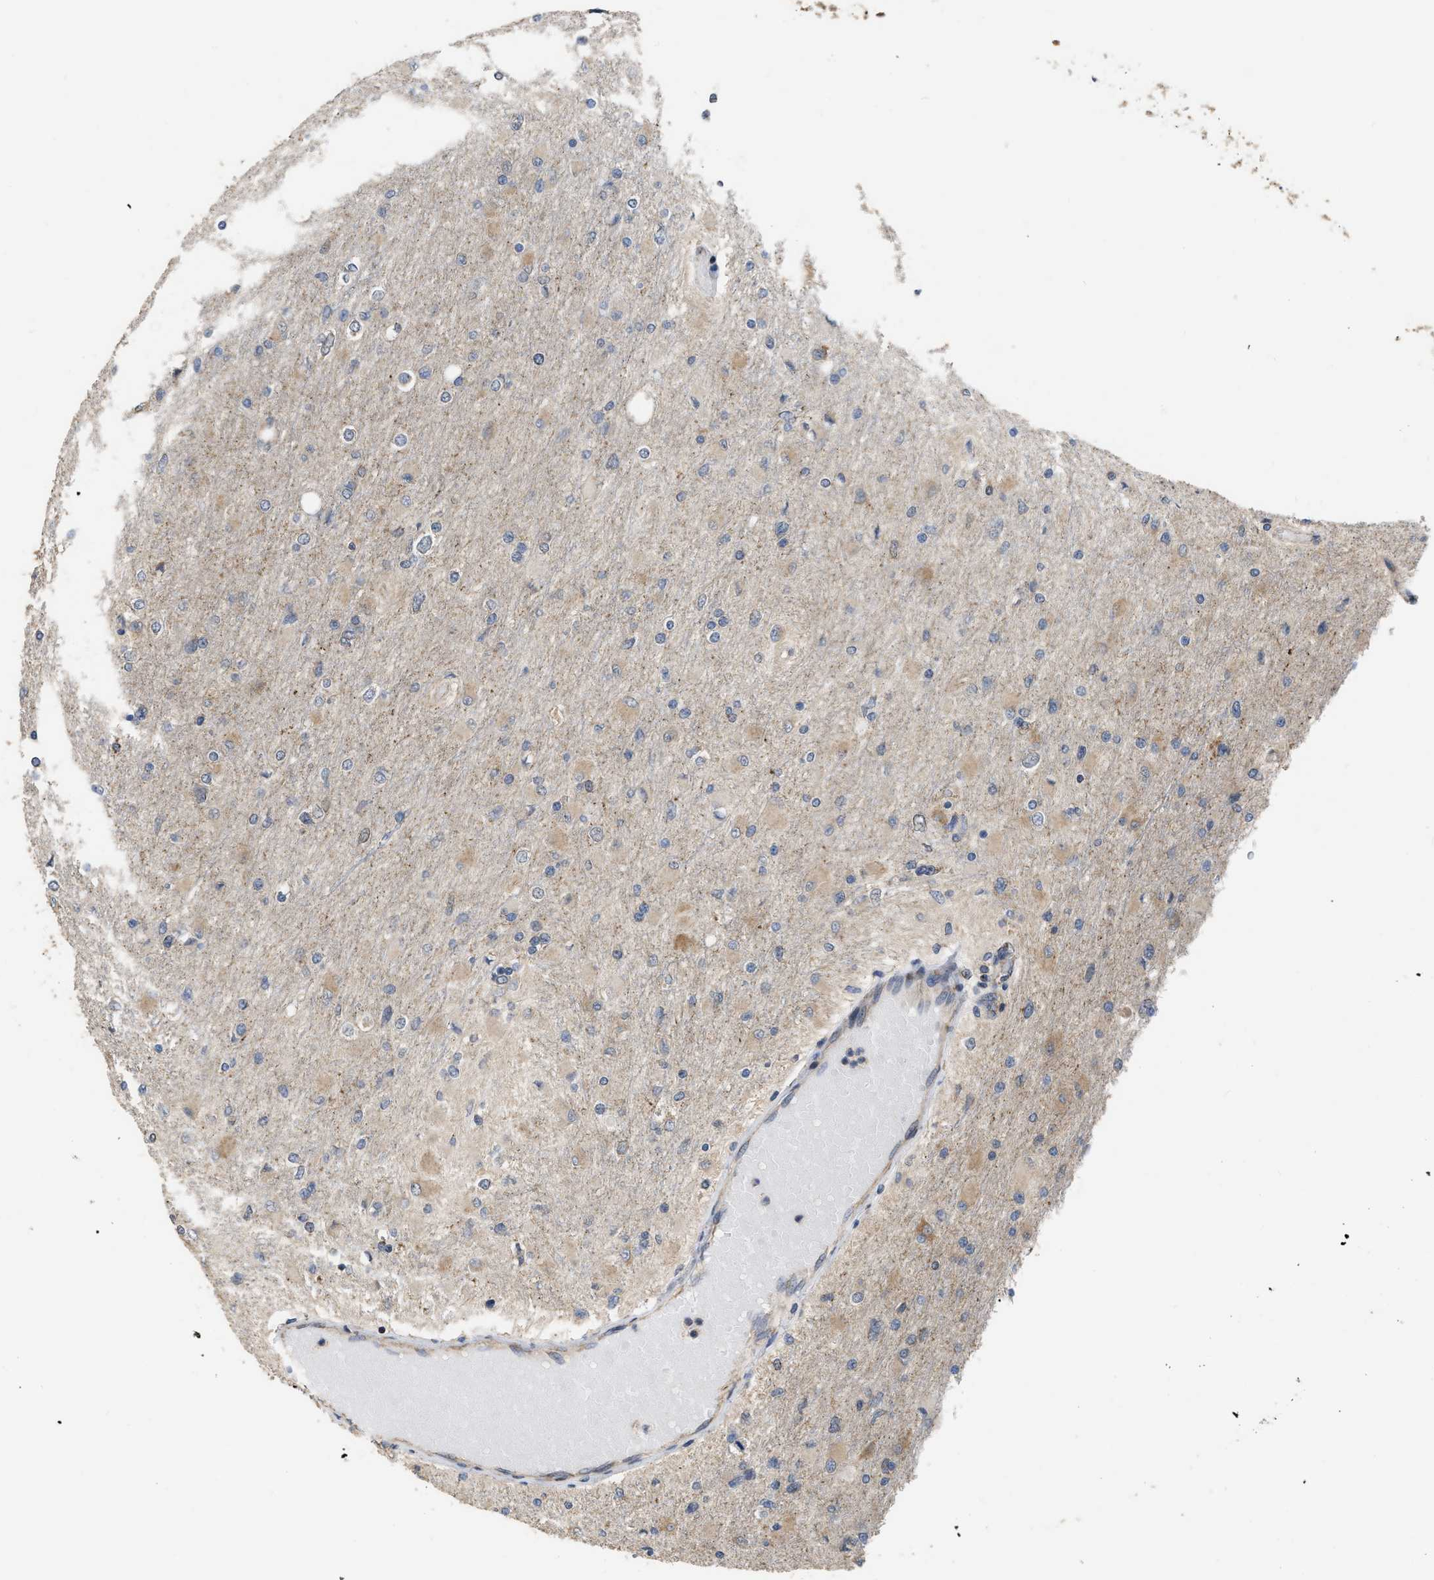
{"staining": {"intensity": "weak", "quantity": "25%-75%", "location": "cytoplasmic/membranous"}, "tissue": "glioma", "cell_type": "Tumor cells", "image_type": "cancer", "snomed": [{"axis": "morphology", "description": "Glioma, malignant, High grade"}, {"axis": "topography", "description": "Cerebral cortex"}], "caption": "The micrograph displays a brown stain indicating the presence of a protein in the cytoplasmic/membranous of tumor cells in glioma. (Brightfield microscopy of DAB IHC at high magnification).", "gene": "AK2", "patient": {"sex": "female", "age": 36}}